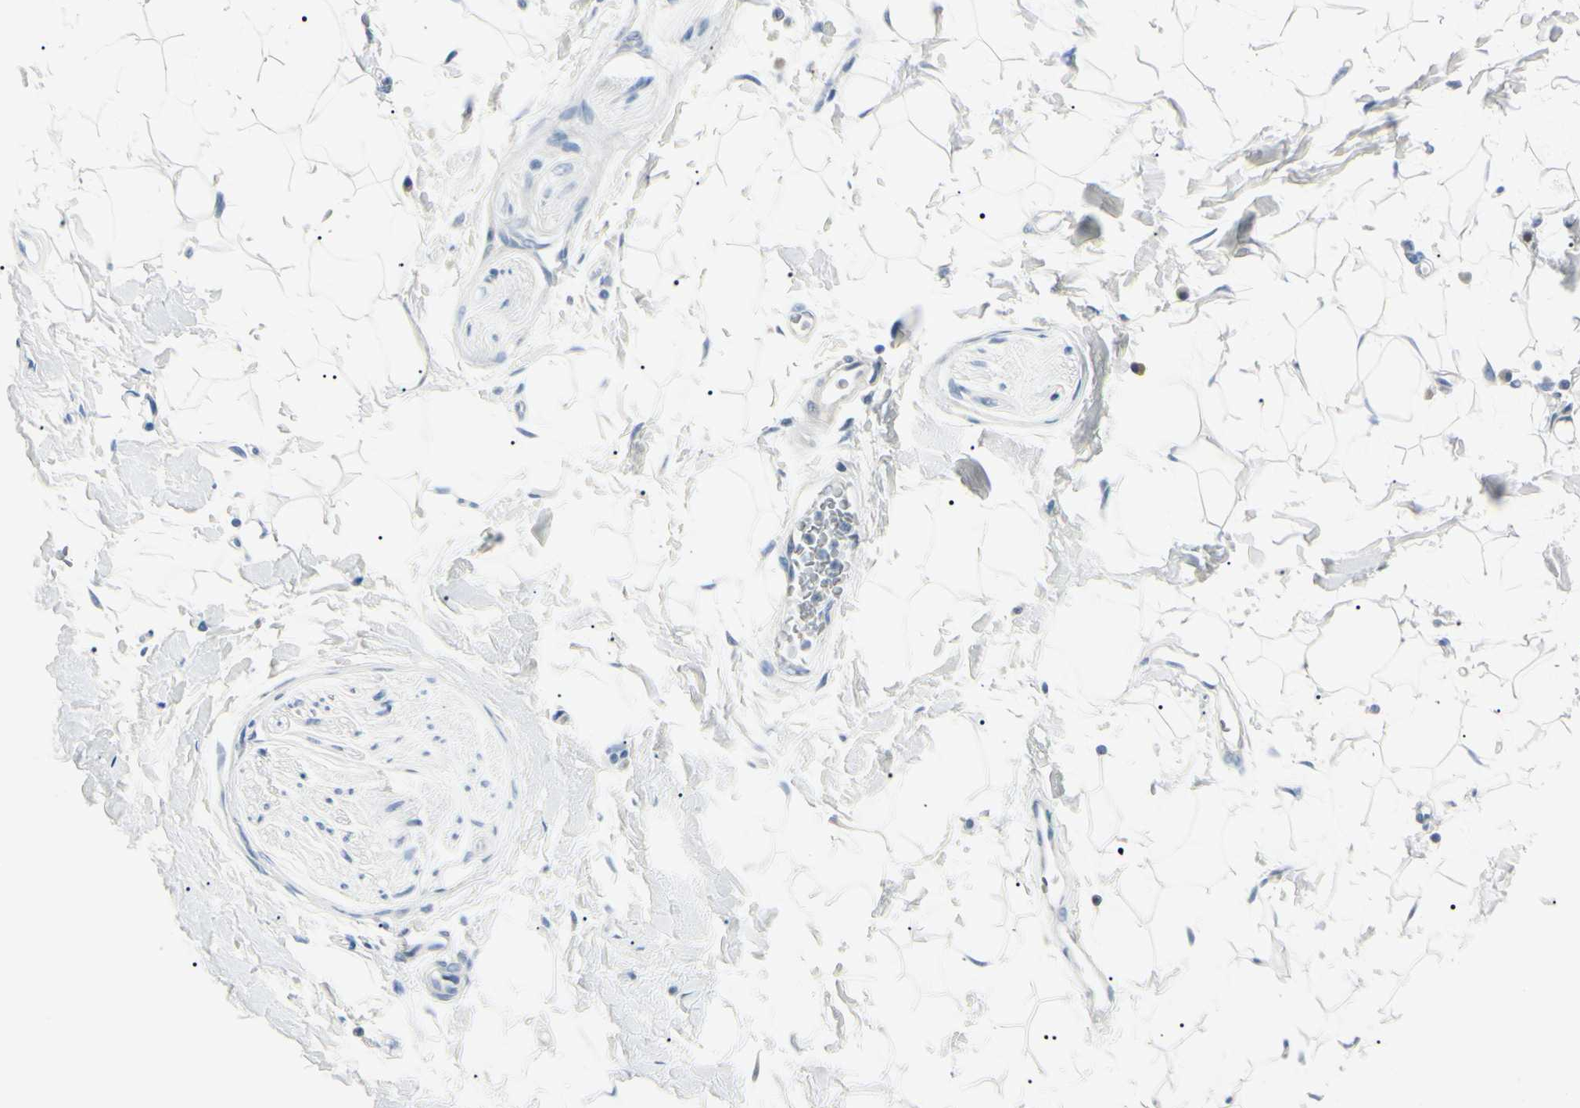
{"staining": {"intensity": "negative", "quantity": "none", "location": "none"}, "tissue": "adipose tissue", "cell_type": "Adipocytes", "image_type": "normal", "snomed": [{"axis": "morphology", "description": "Normal tissue, NOS"}, {"axis": "topography", "description": "Soft tissue"}], "caption": "Immunohistochemical staining of normal human adipose tissue reveals no significant staining in adipocytes. (DAB IHC visualized using brightfield microscopy, high magnification).", "gene": "CA2", "patient": {"sex": "male", "age": 72}}